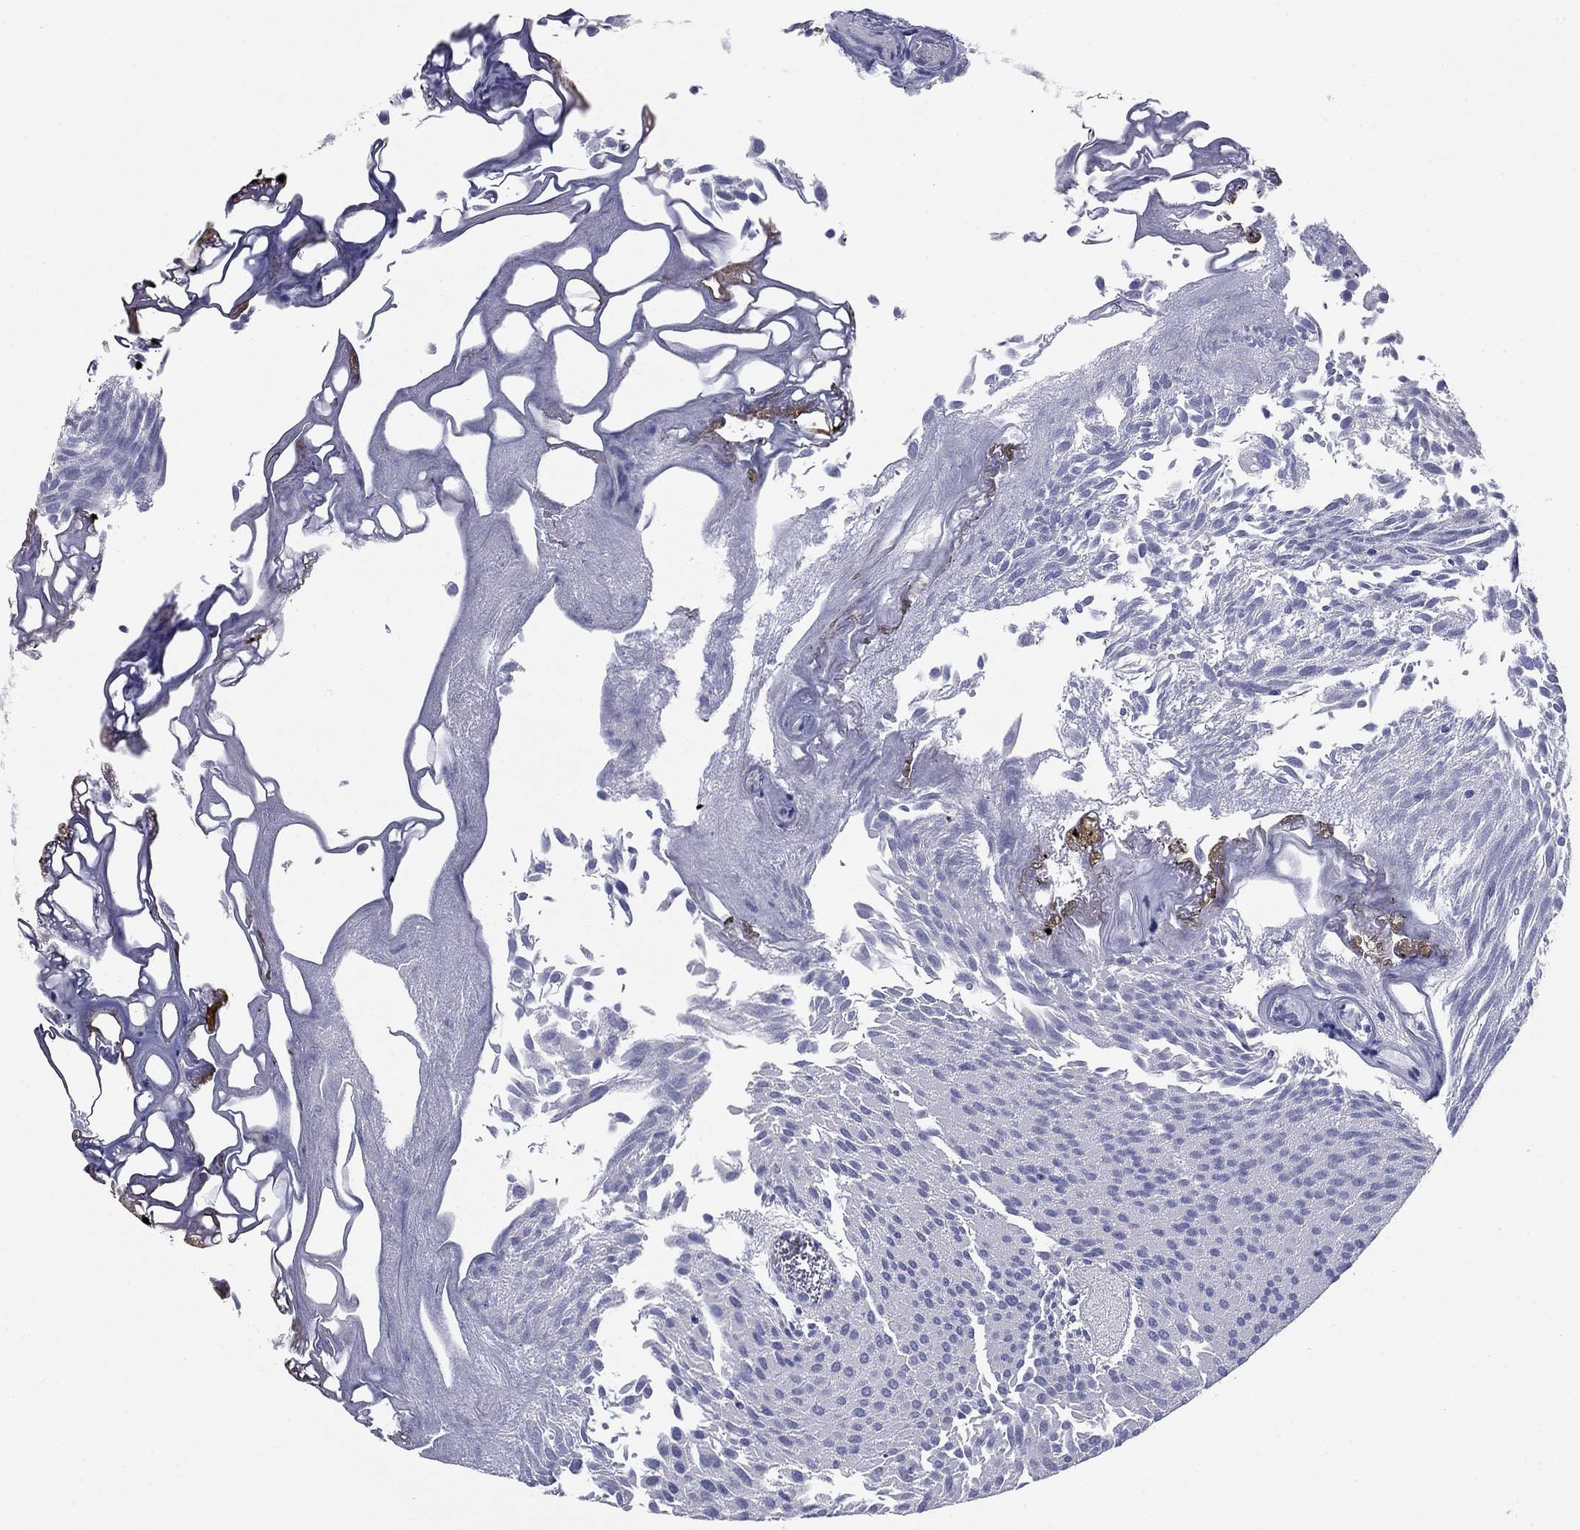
{"staining": {"intensity": "negative", "quantity": "none", "location": "none"}, "tissue": "urothelial cancer", "cell_type": "Tumor cells", "image_type": "cancer", "snomed": [{"axis": "morphology", "description": "Urothelial carcinoma, Low grade"}, {"axis": "topography", "description": "Urinary bladder"}], "caption": "A photomicrograph of human urothelial cancer is negative for staining in tumor cells.", "gene": "KCNH1", "patient": {"sex": "male", "age": 52}}